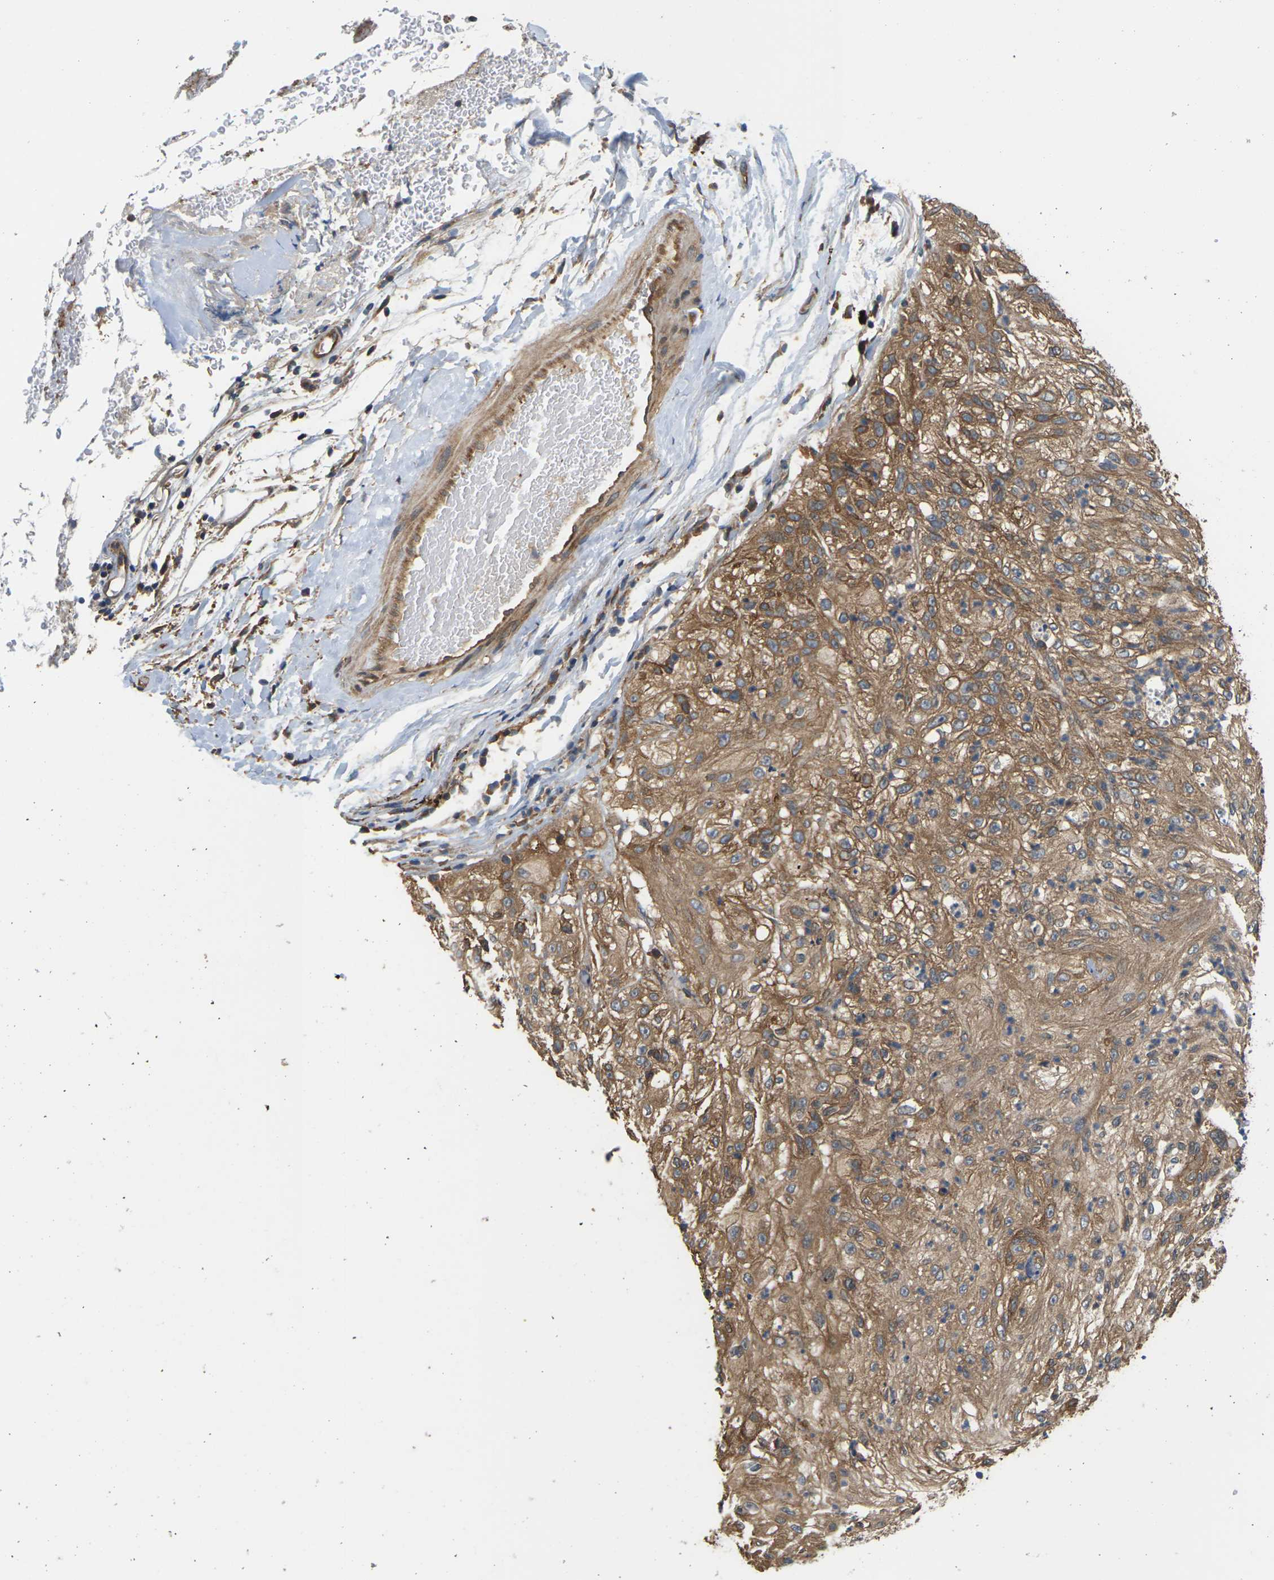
{"staining": {"intensity": "moderate", "quantity": ">75%", "location": "cytoplasmic/membranous"}, "tissue": "lung cancer", "cell_type": "Tumor cells", "image_type": "cancer", "snomed": [{"axis": "morphology", "description": "Inflammation, NOS"}, {"axis": "morphology", "description": "Squamous cell carcinoma, NOS"}, {"axis": "topography", "description": "Lymph node"}, {"axis": "topography", "description": "Soft tissue"}, {"axis": "topography", "description": "Lung"}], "caption": "Tumor cells display moderate cytoplasmic/membranous staining in about >75% of cells in lung squamous cell carcinoma.", "gene": "NRAS", "patient": {"sex": "male", "age": 66}}